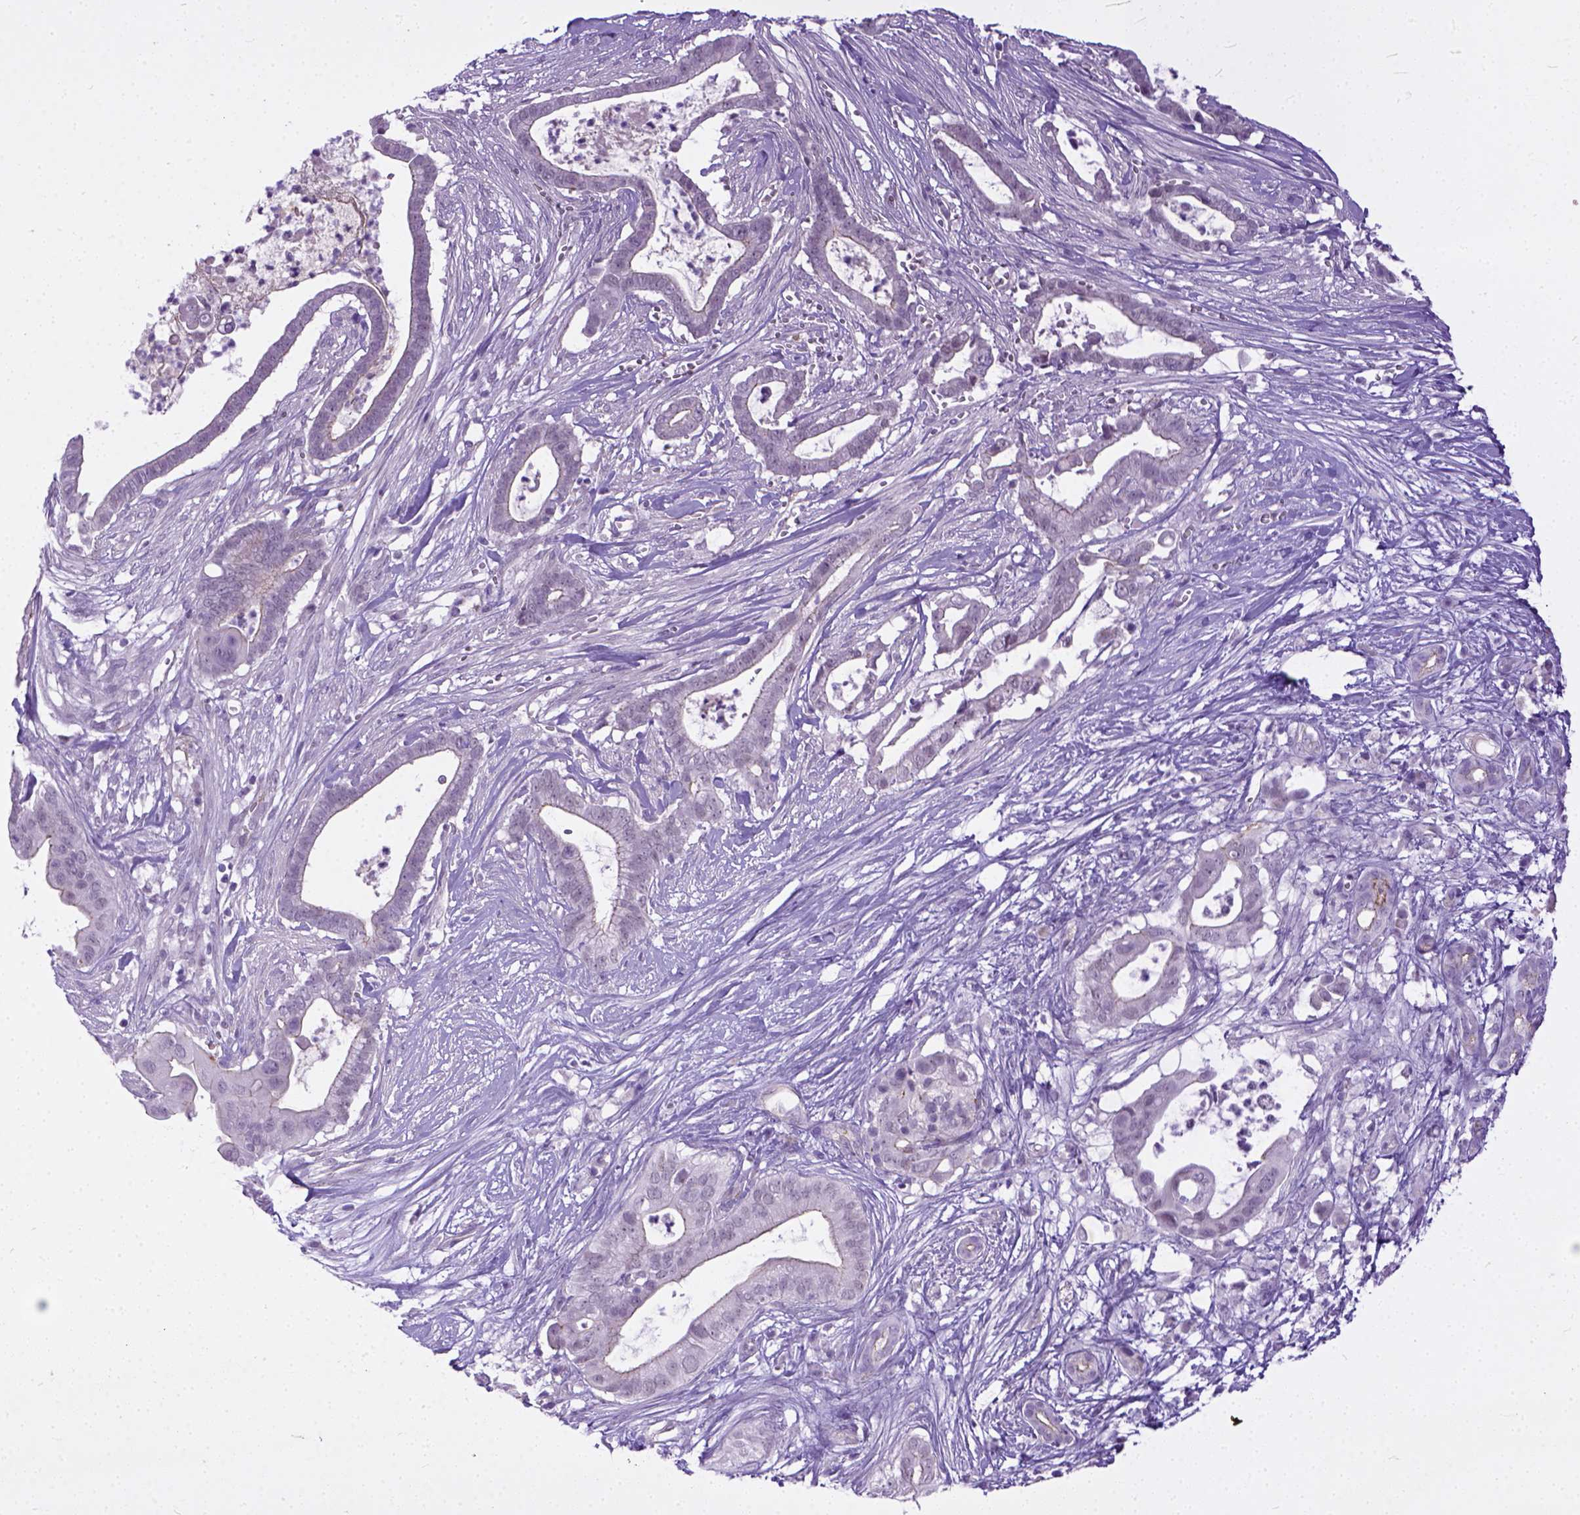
{"staining": {"intensity": "negative", "quantity": "none", "location": "none"}, "tissue": "pancreatic cancer", "cell_type": "Tumor cells", "image_type": "cancer", "snomed": [{"axis": "morphology", "description": "Adenocarcinoma, NOS"}, {"axis": "topography", "description": "Pancreas"}], "caption": "IHC of pancreatic cancer shows no positivity in tumor cells.", "gene": "ADGRF1", "patient": {"sex": "male", "age": 61}}